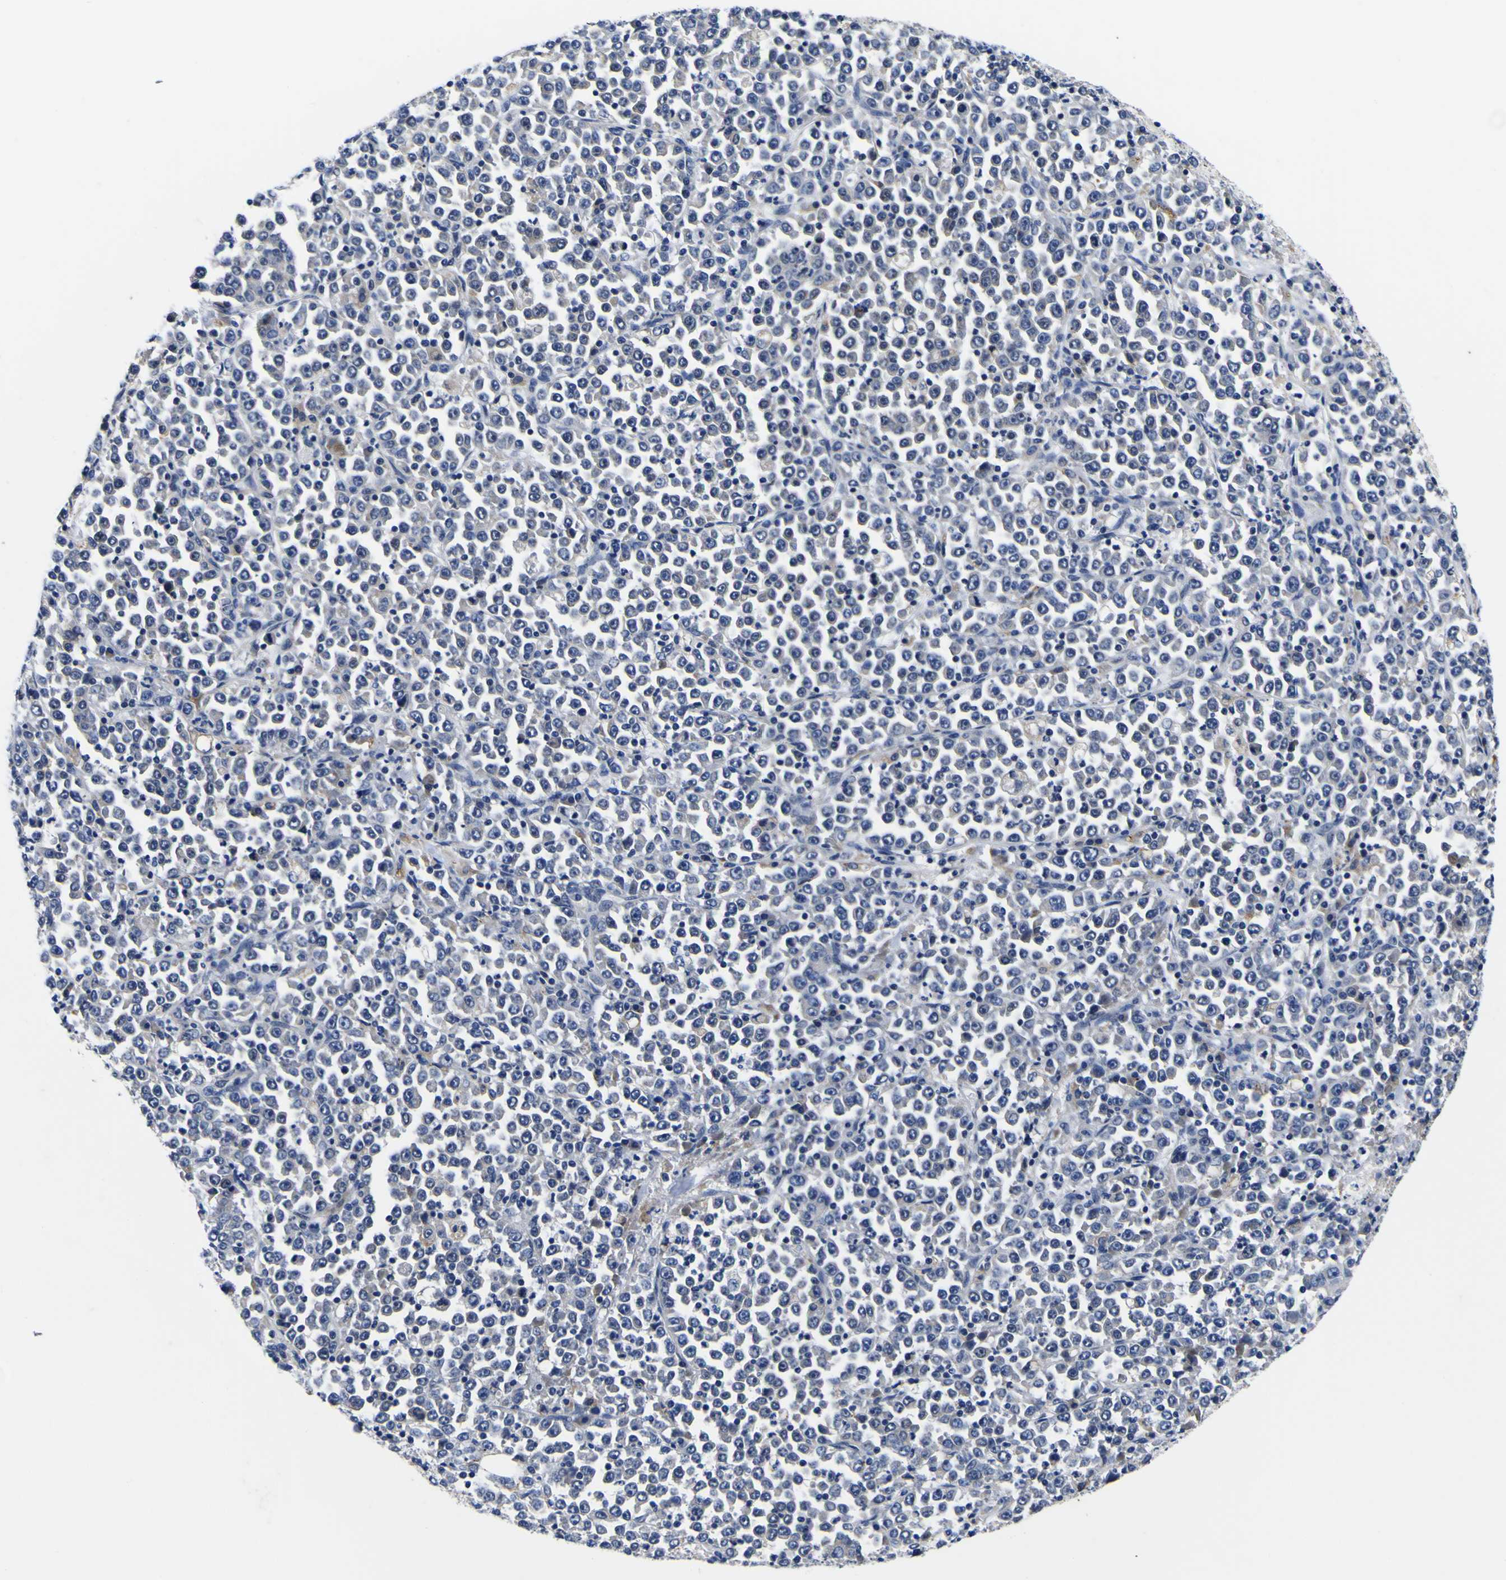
{"staining": {"intensity": "negative", "quantity": "none", "location": "none"}, "tissue": "stomach cancer", "cell_type": "Tumor cells", "image_type": "cancer", "snomed": [{"axis": "morphology", "description": "Normal tissue, NOS"}, {"axis": "morphology", "description": "Adenocarcinoma, NOS"}, {"axis": "topography", "description": "Stomach, upper"}, {"axis": "topography", "description": "Stomach"}], "caption": "Tumor cells are negative for brown protein staining in adenocarcinoma (stomach).", "gene": "IGFLR1", "patient": {"sex": "male", "age": 59}}